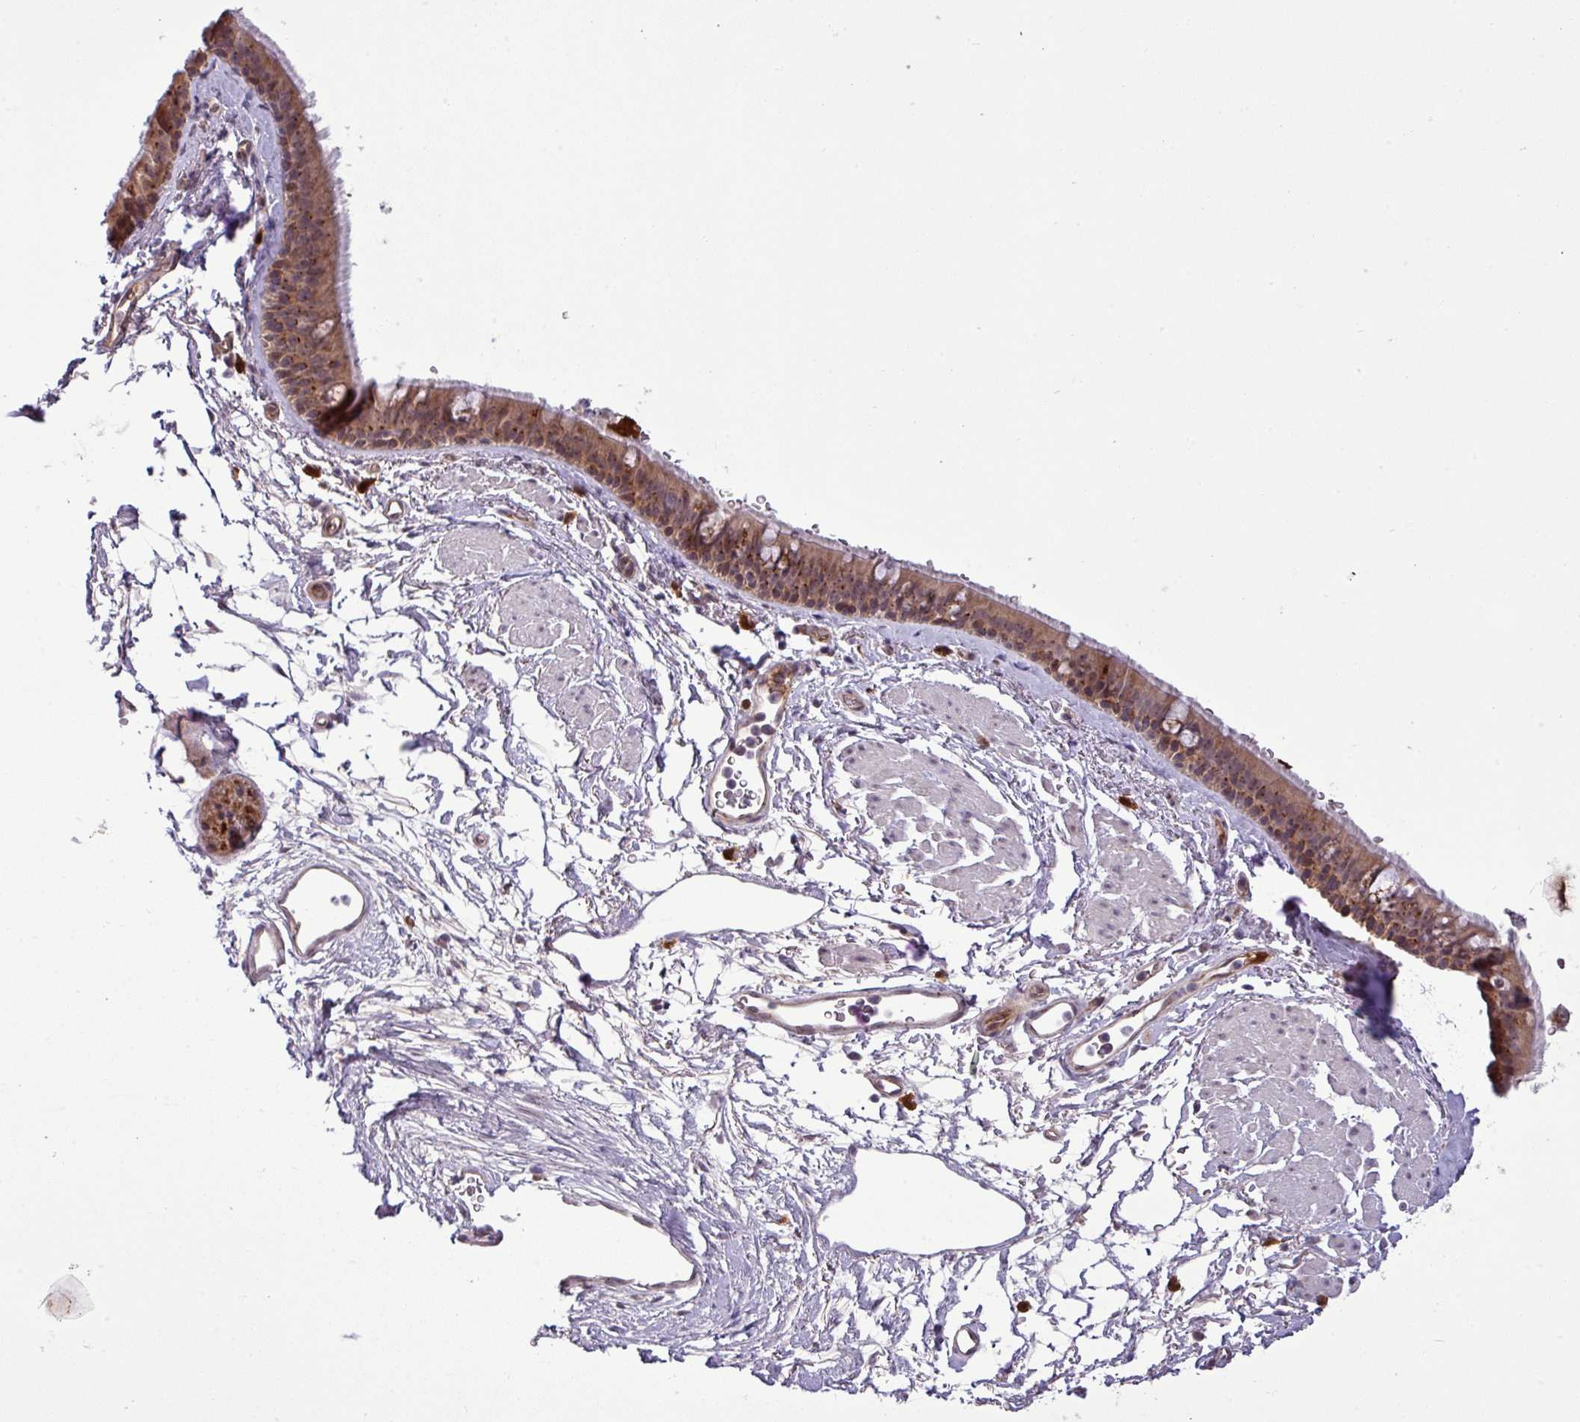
{"staining": {"intensity": "moderate", "quantity": ">75%", "location": "cytoplasmic/membranous"}, "tissue": "bronchus", "cell_type": "Respiratory epithelial cells", "image_type": "normal", "snomed": [{"axis": "morphology", "description": "Normal tissue, NOS"}, {"axis": "topography", "description": "Lymph node"}, {"axis": "topography", "description": "Cartilage tissue"}, {"axis": "topography", "description": "Bronchus"}], "caption": "Respiratory epithelial cells display moderate cytoplasmic/membranous positivity in about >75% of cells in benign bronchus. The staining was performed using DAB (3,3'-diaminobenzidine) to visualize the protein expression in brown, while the nuclei were stained in blue with hematoxylin (Magnification: 20x).", "gene": "PCDH1", "patient": {"sex": "female", "age": 70}}